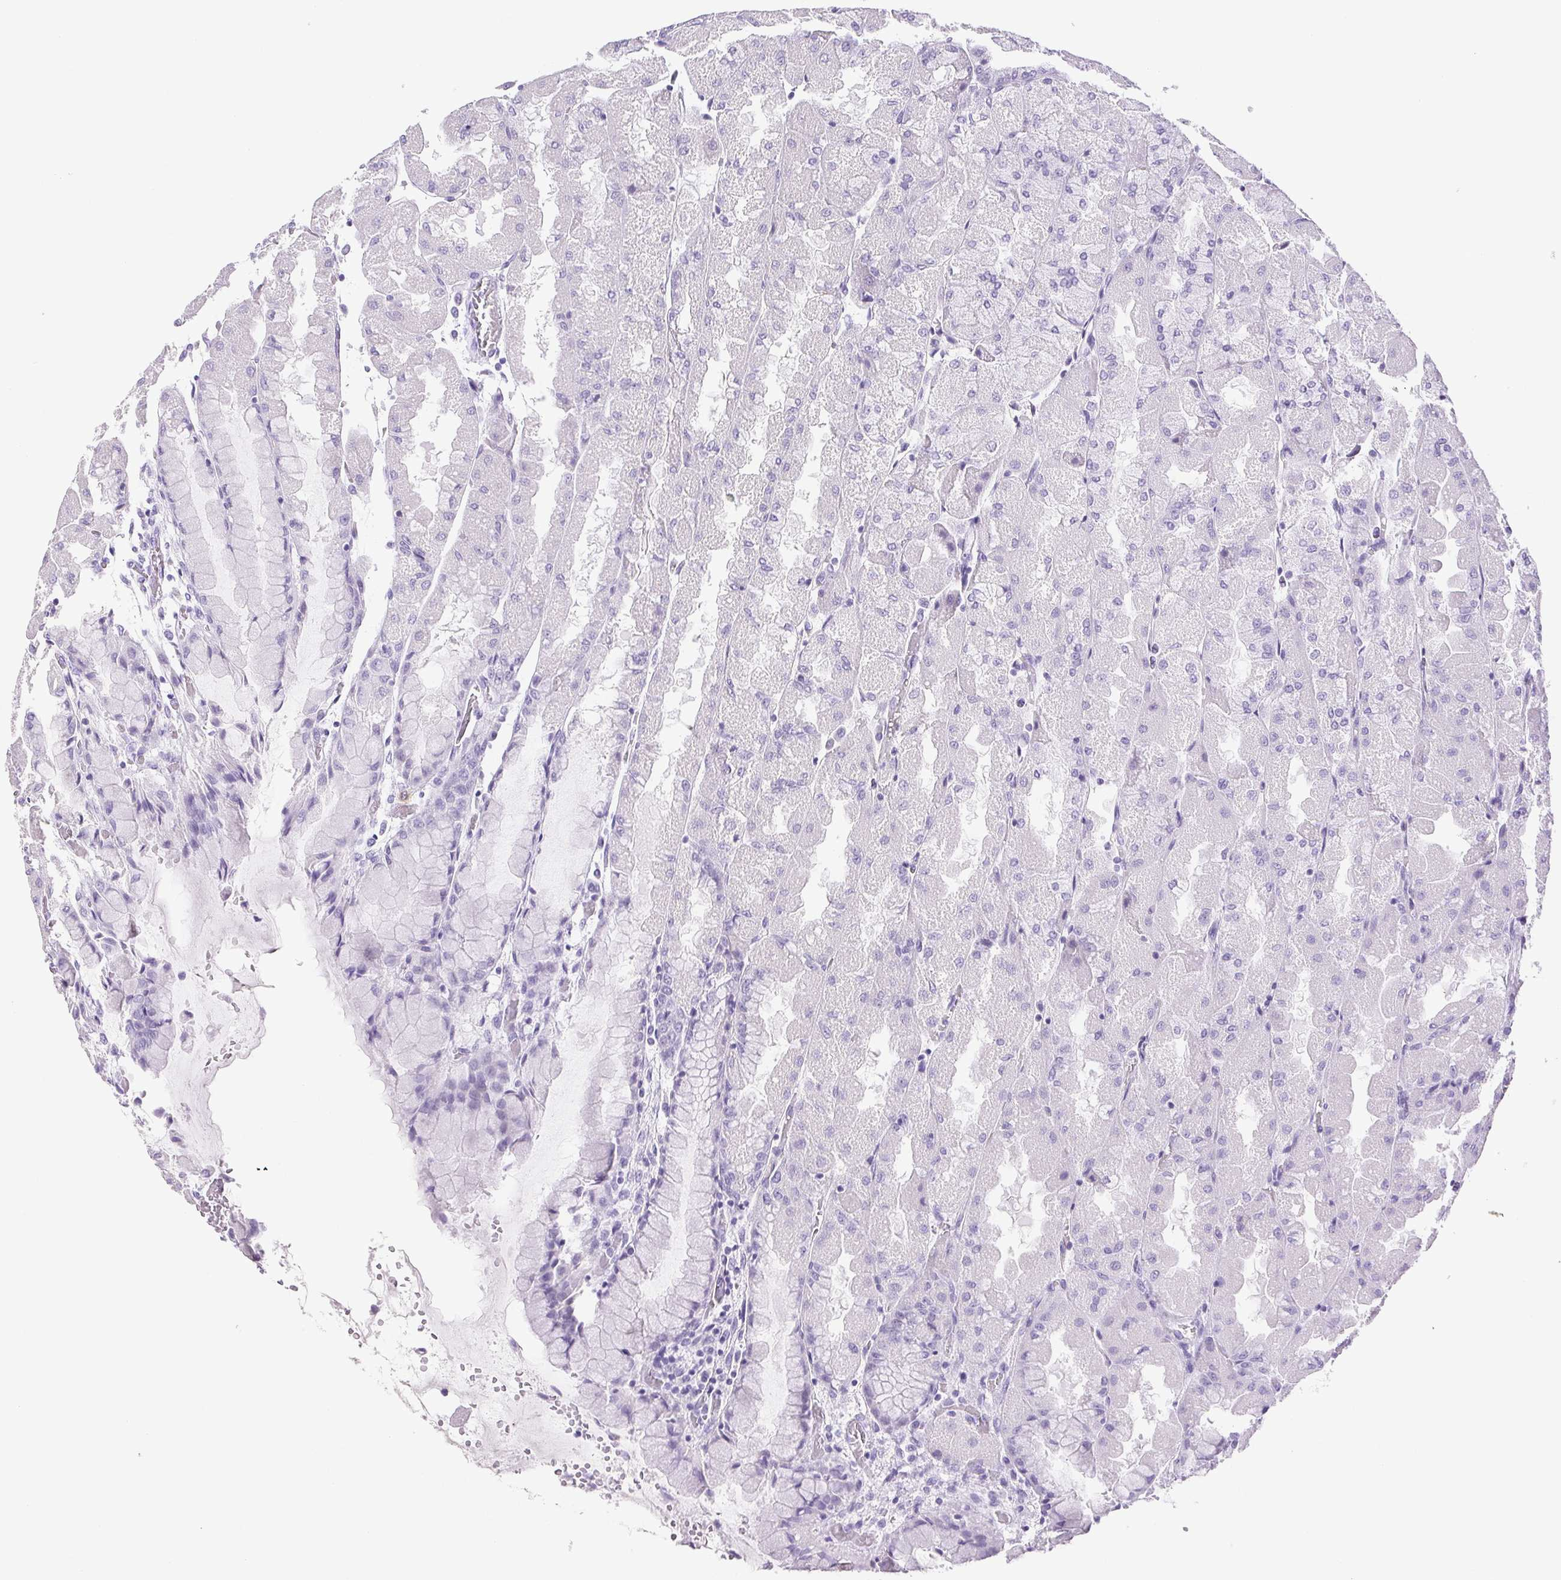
{"staining": {"intensity": "negative", "quantity": "none", "location": "none"}, "tissue": "stomach", "cell_type": "Glandular cells", "image_type": "normal", "snomed": [{"axis": "morphology", "description": "Normal tissue, NOS"}, {"axis": "topography", "description": "Stomach"}], "caption": "Stomach was stained to show a protein in brown. There is no significant positivity in glandular cells. (Brightfield microscopy of DAB (3,3'-diaminobenzidine) IHC at high magnification).", "gene": "HLA", "patient": {"sex": "female", "age": 61}}